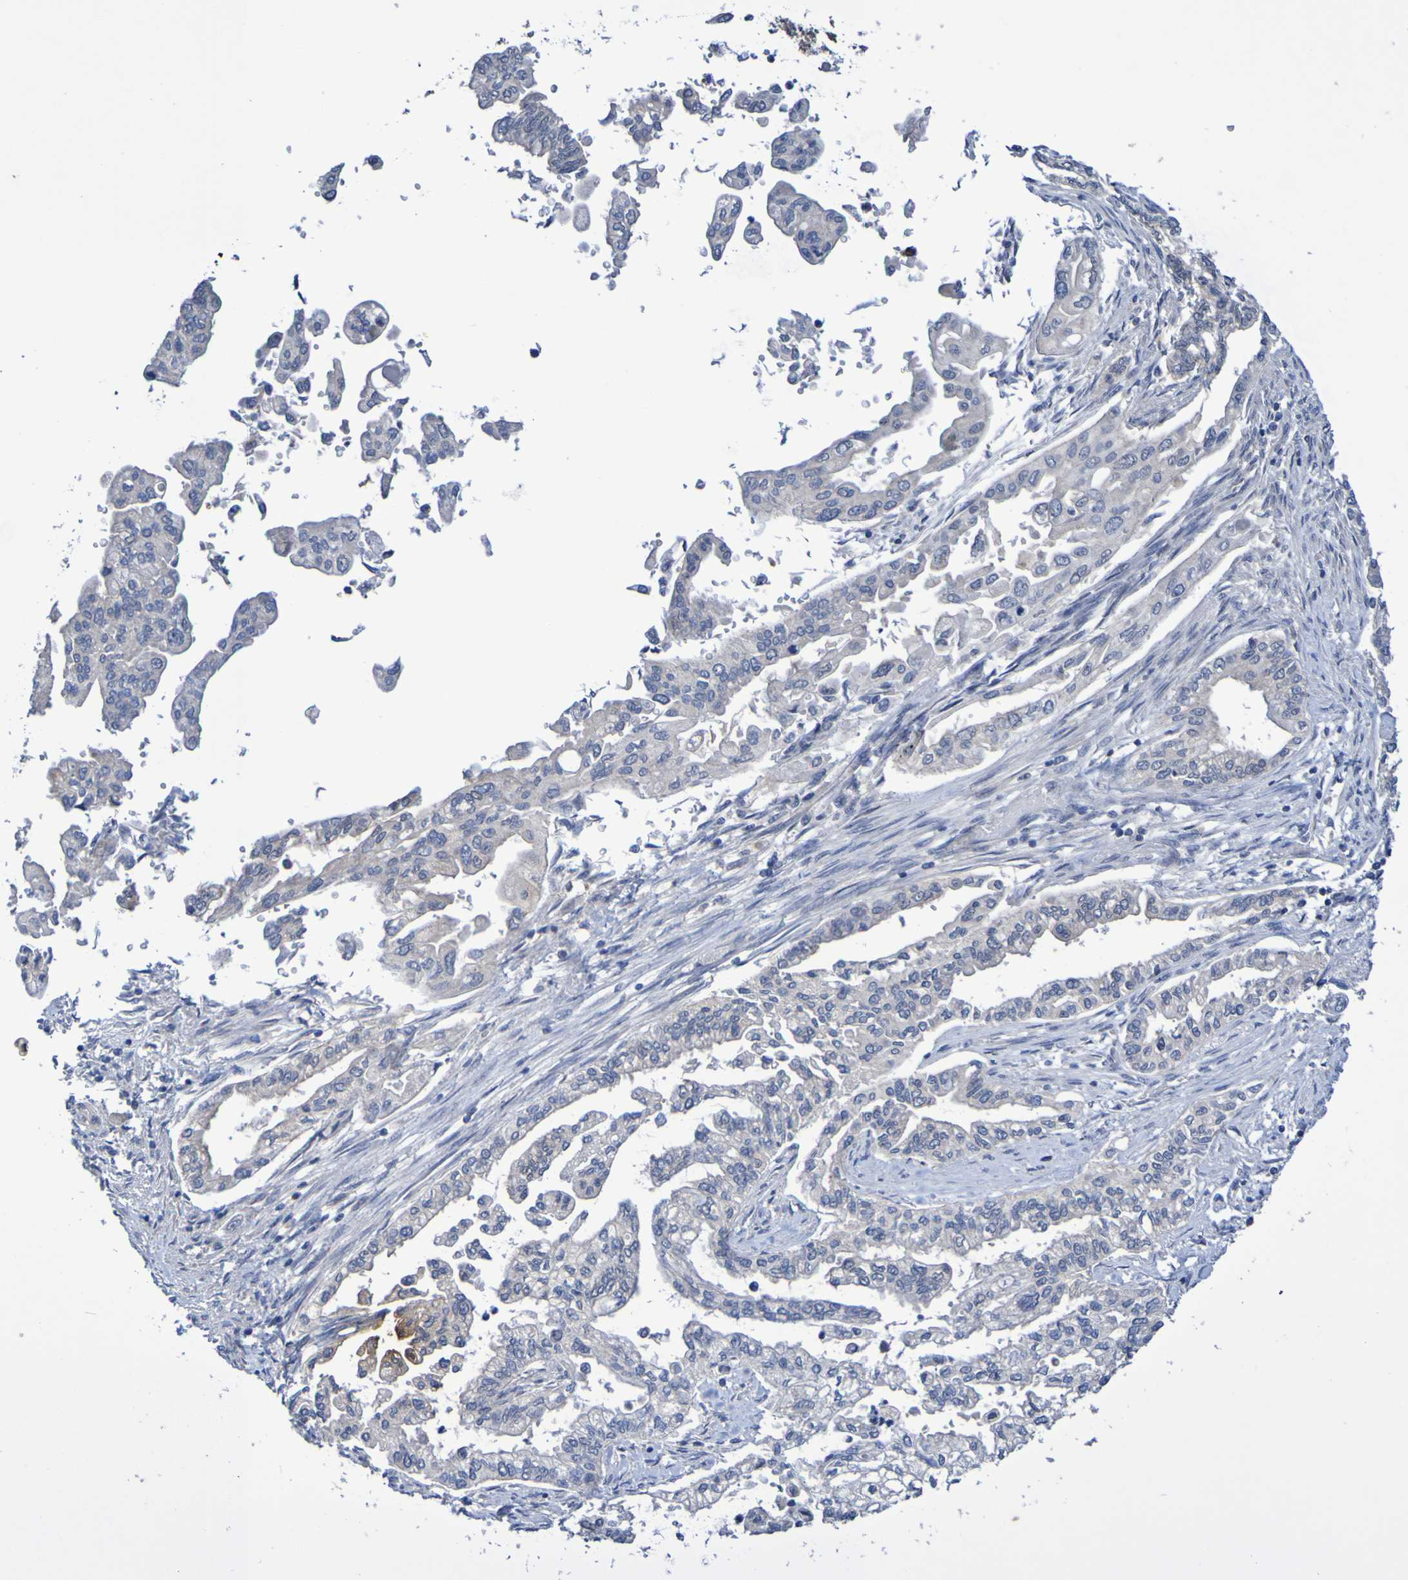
{"staining": {"intensity": "negative", "quantity": "none", "location": "none"}, "tissue": "pancreatic cancer", "cell_type": "Tumor cells", "image_type": "cancer", "snomed": [{"axis": "morphology", "description": "Normal tissue, NOS"}, {"axis": "topography", "description": "Pancreas"}], "caption": "Tumor cells are negative for brown protein staining in pancreatic cancer. (DAB (3,3'-diaminobenzidine) IHC visualized using brightfield microscopy, high magnification).", "gene": "ATIC", "patient": {"sex": "male", "age": 42}}